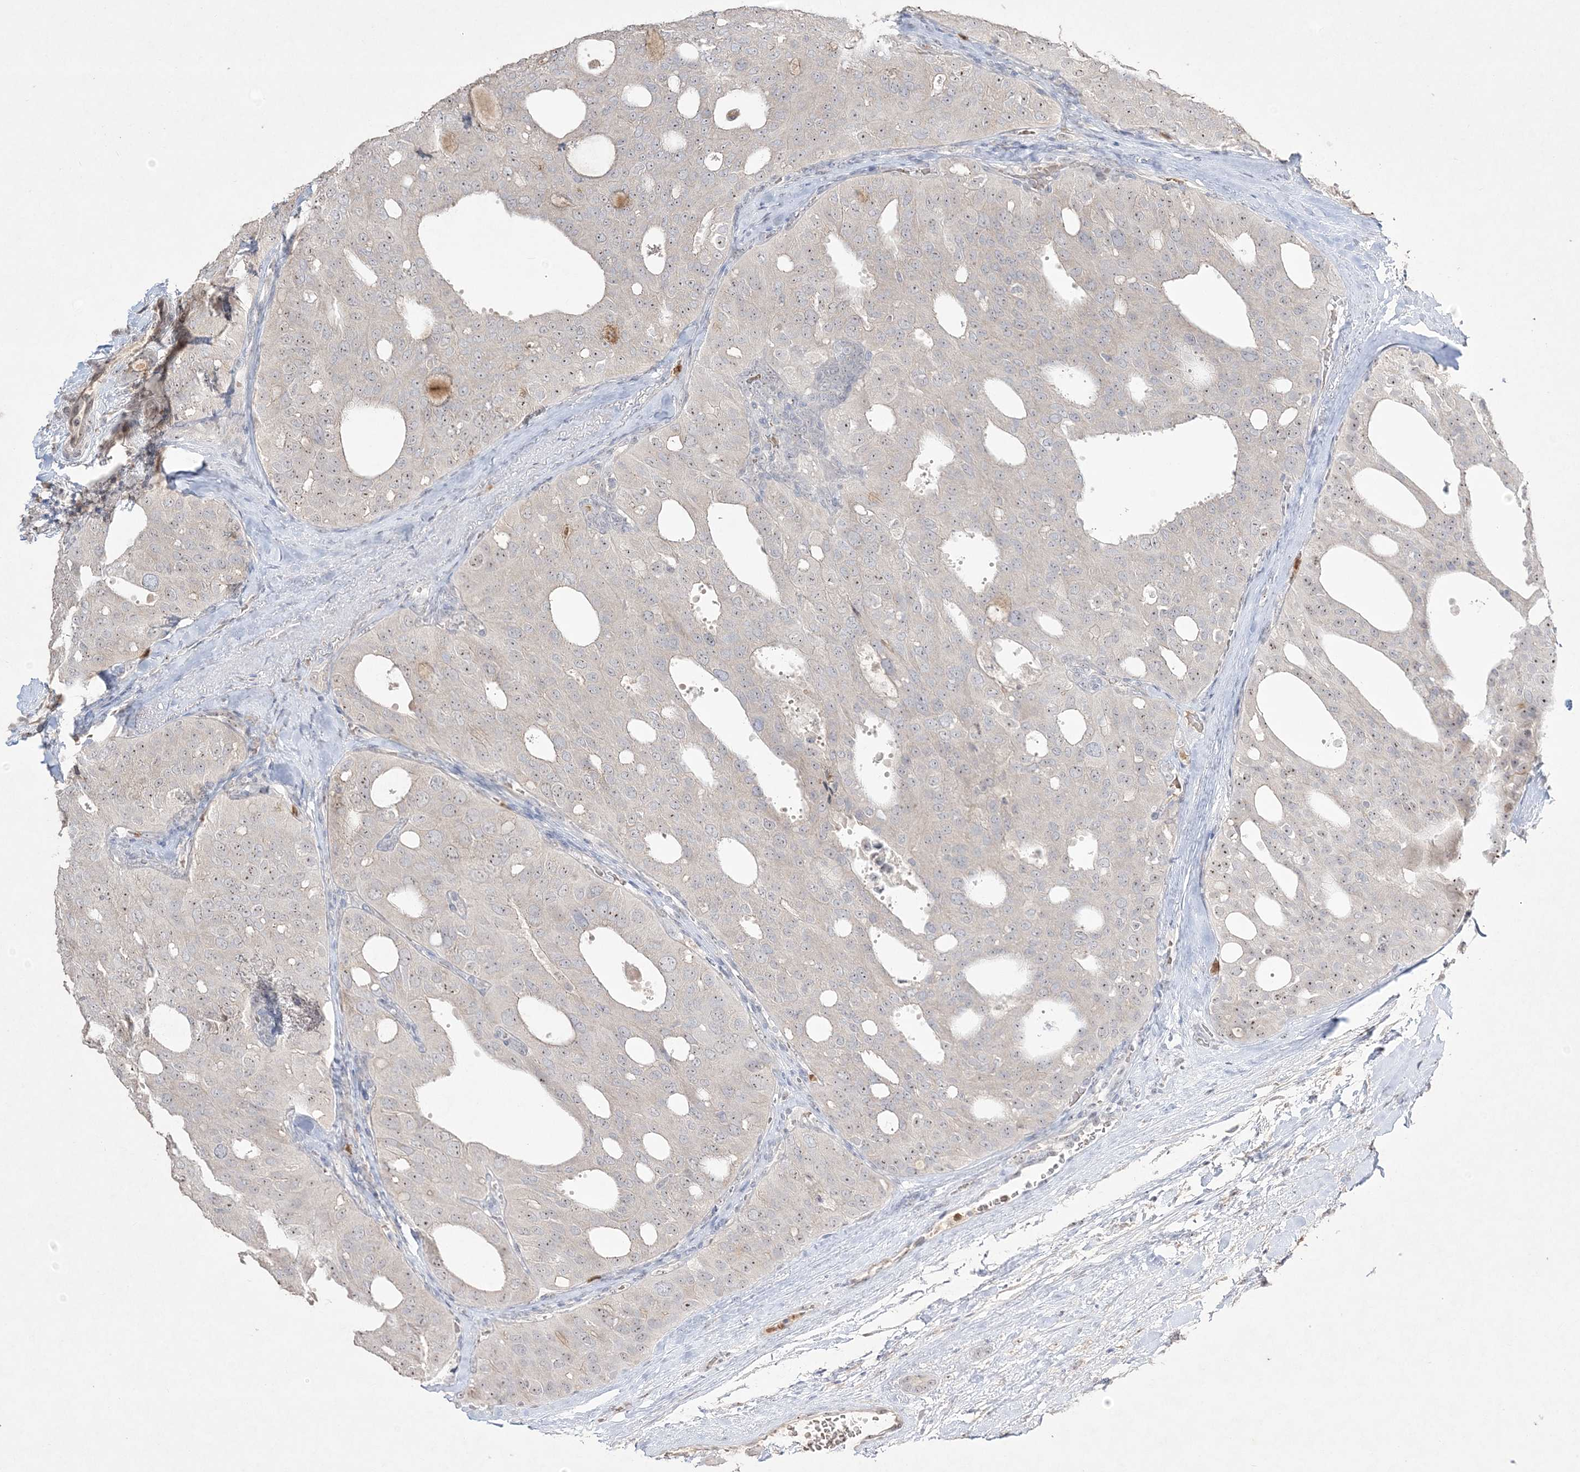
{"staining": {"intensity": "weak", "quantity": "<25%", "location": "nuclear"}, "tissue": "thyroid cancer", "cell_type": "Tumor cells", "image_type": "cancer", "snomed": [{"axis": "morphology", "description": "Follicular adenoma carcinoma, NOS"}, {"axis": "topography", "description": "Thyroid gland"}], "caption": "The image displays no staining of tumor cells in thyroid cancer. (Stains: DAB (3,3'-diaminobenzidine) immunohistochemistry with hematoxylin counter stain, Microscopy: brightfield microscopy at high magnification).", "gene": "NOP16", "patient": {"sex": "male", "age": 75}}